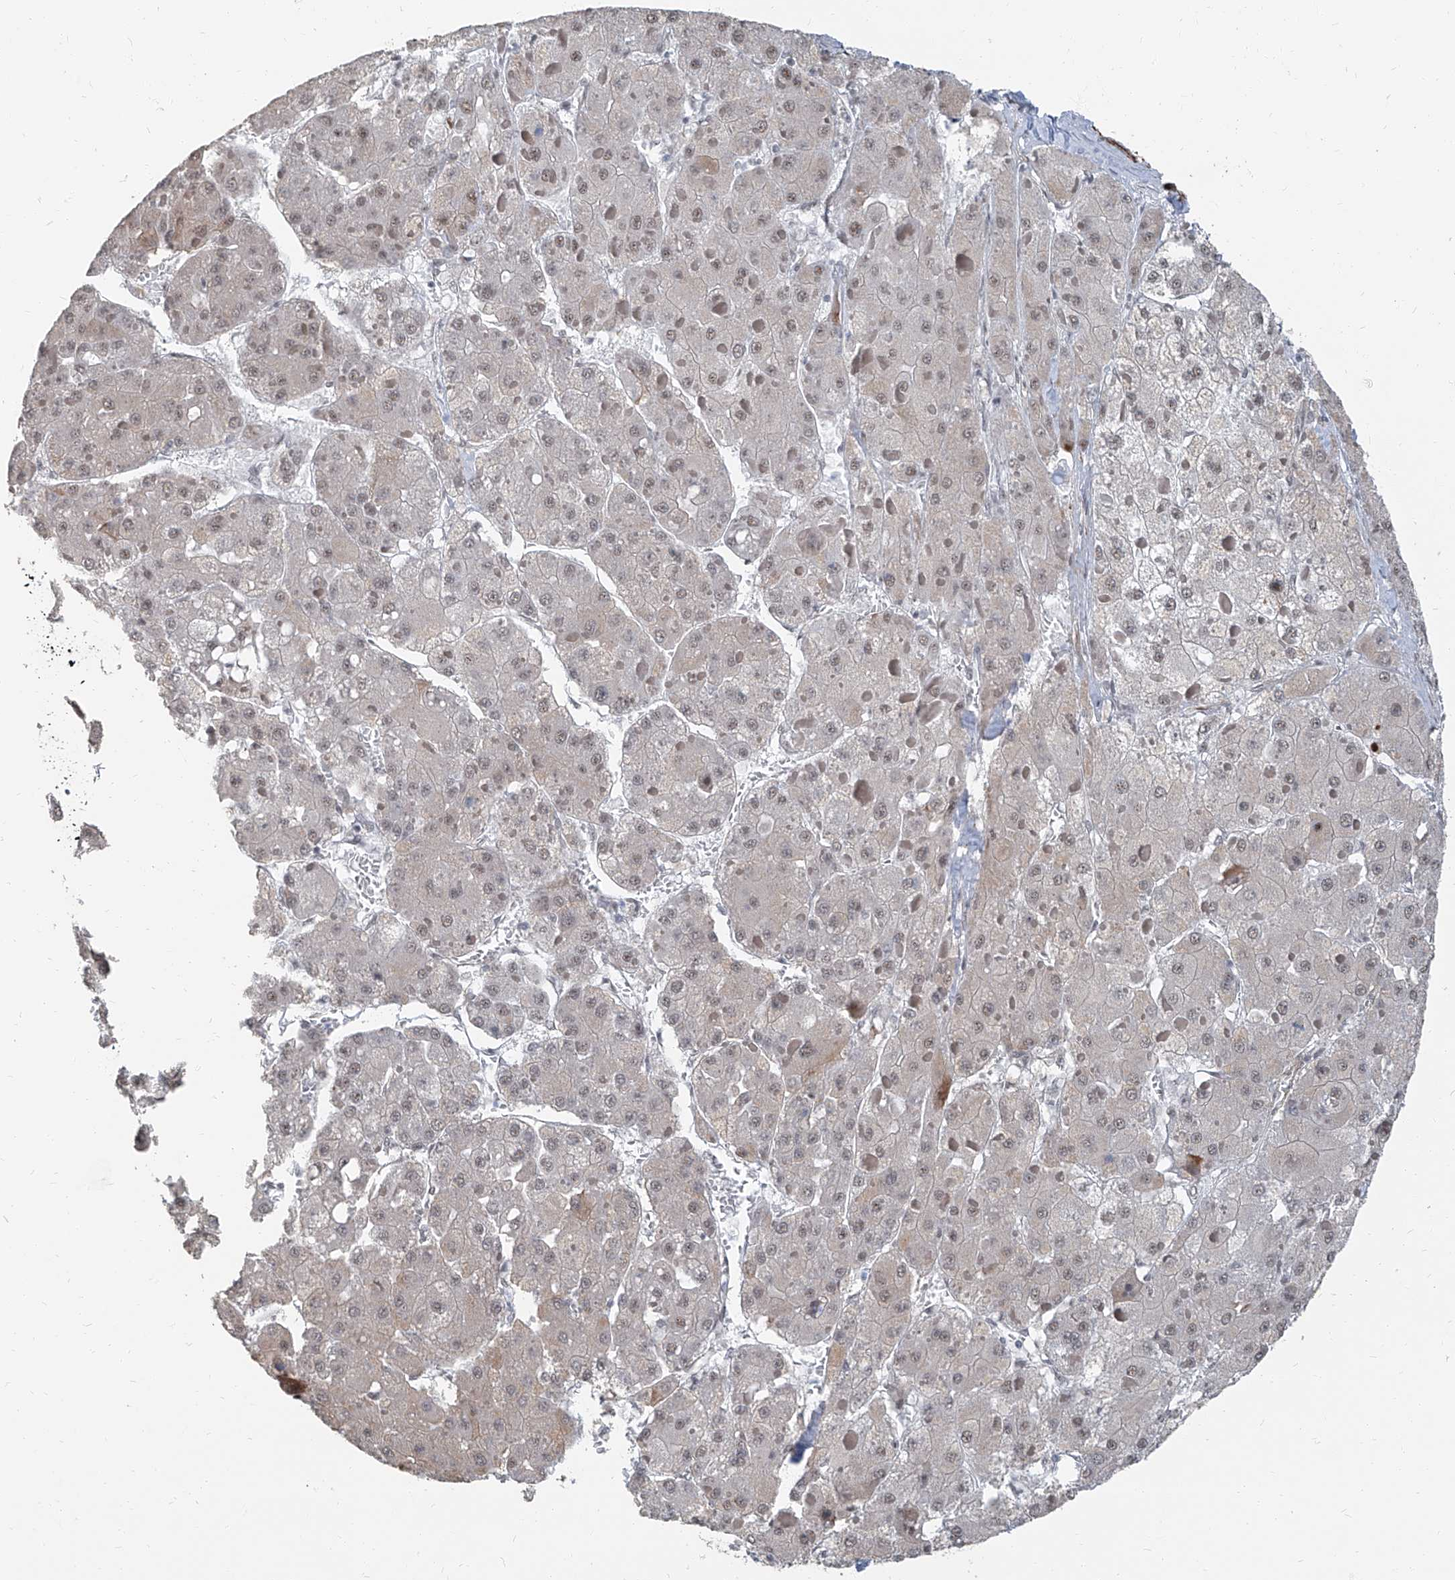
{"staining": {"intensity": "weak", "quantity": "25%-75%", "location": "nuclear"}, "tissue": "liver cancer", "cell_type": "Tumor cells", "image_type": "cancer", "snomed": [{"axis": "morphology", "description": "Carcinoma, Hepatocellular, NOS"}, {"axis": "topography", "description": "Liver"}], "caption": "A low amount of weak nuclear staining is appreciated in about 25%-75% of tumor cells in hepatocellular carcinoma (liver) tissue.", "gene": "TXLNB", "patient": {"sex": "female", "age": 73}}